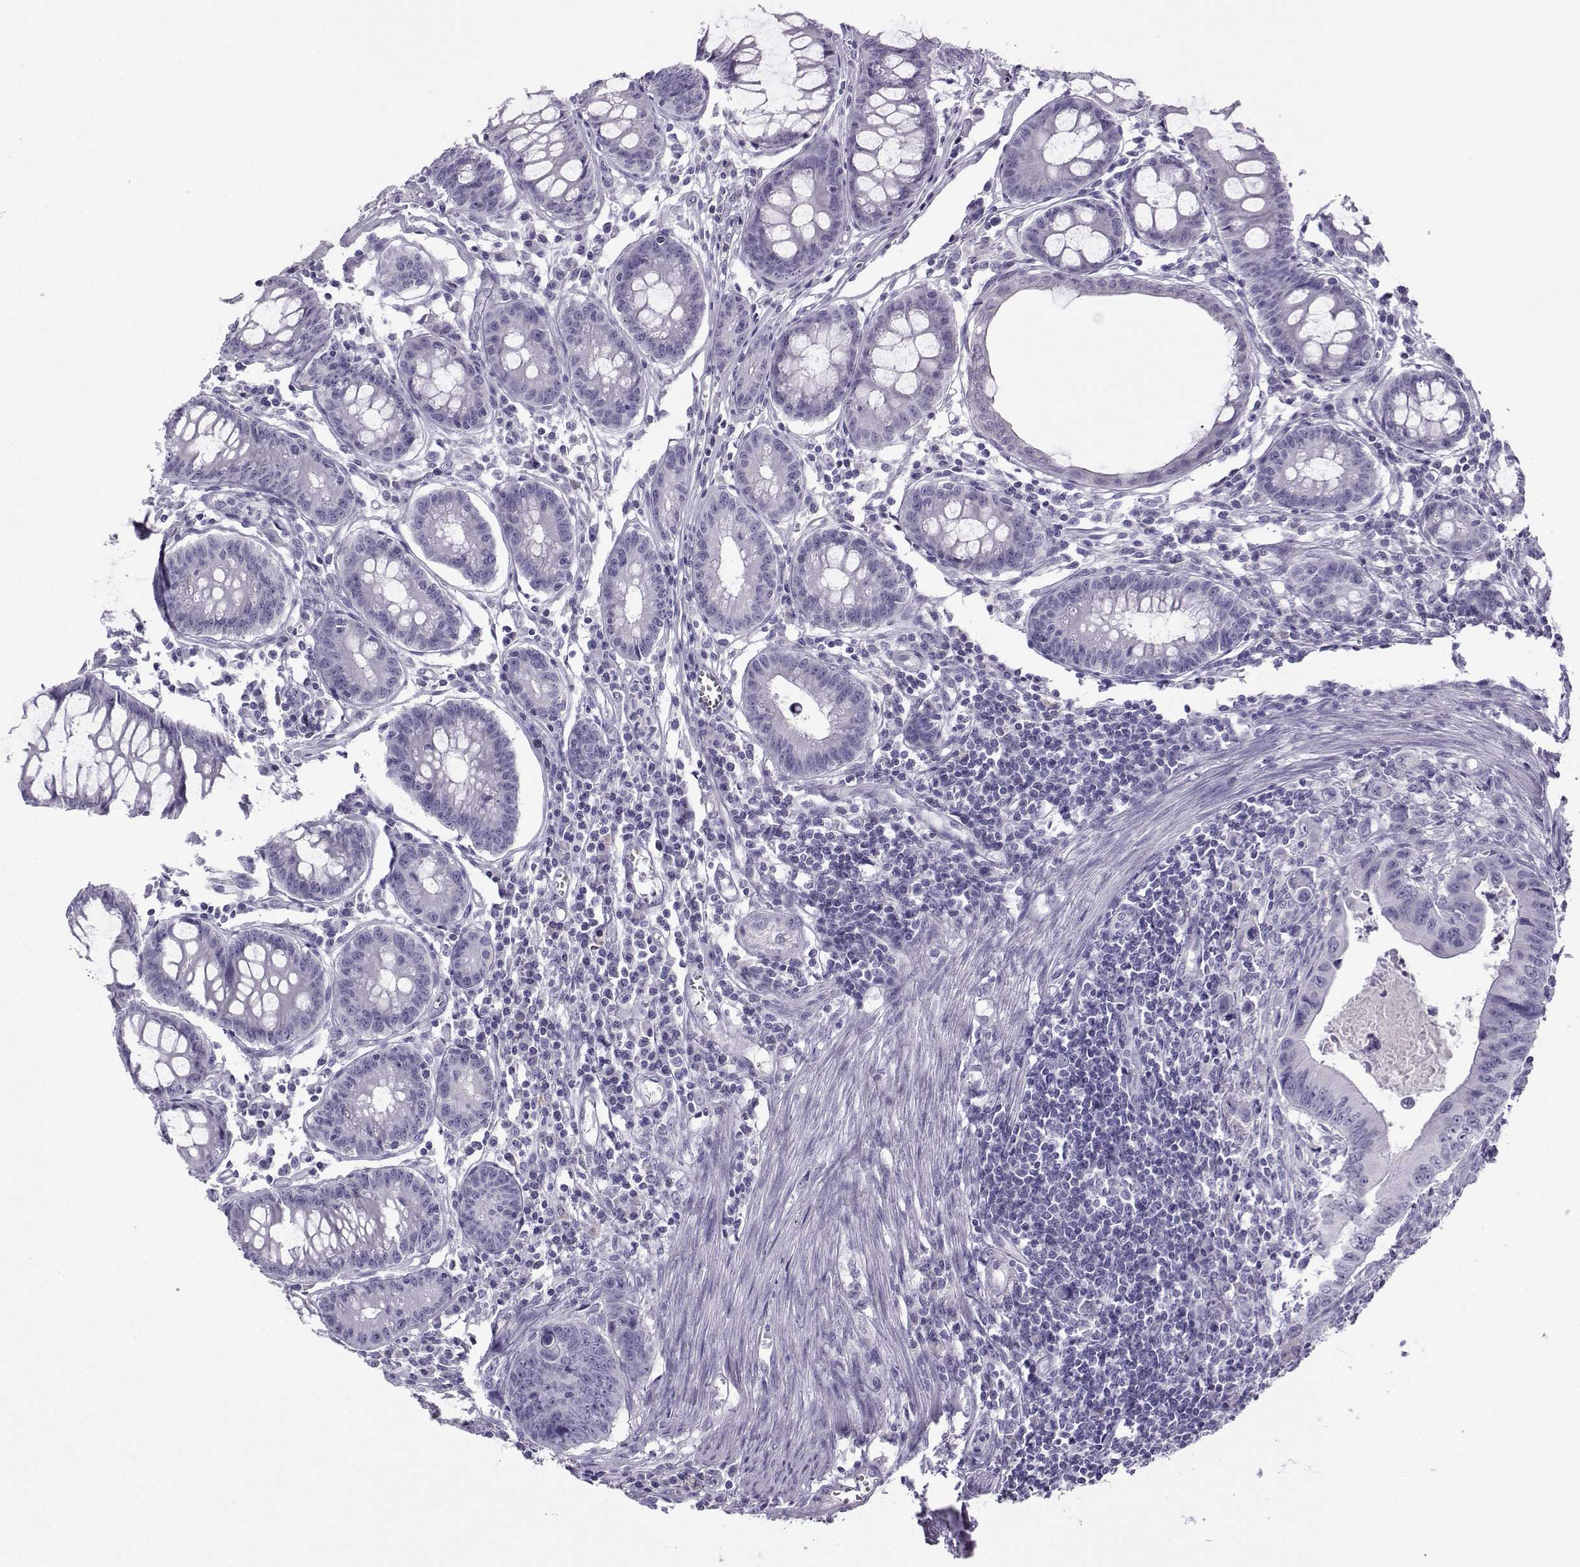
{"staining": {"intensity": "negative", "quantity": "none", "location": "none"}, "tissue": "colorectal cancer", "cell_type": "Tumor cells", "image_type": "cancer", "snomed": [{"axis": "morphology", "description": "Adenocarcinoma, NOS"}, {"axis": "topography", "description": "Colon"}], "caption": "Tumor cells are negative for brown protein staining in colorectal adenocarcinoma.", "gene": "ARMC2", "patient": {"sex": "female", "age": 87}}